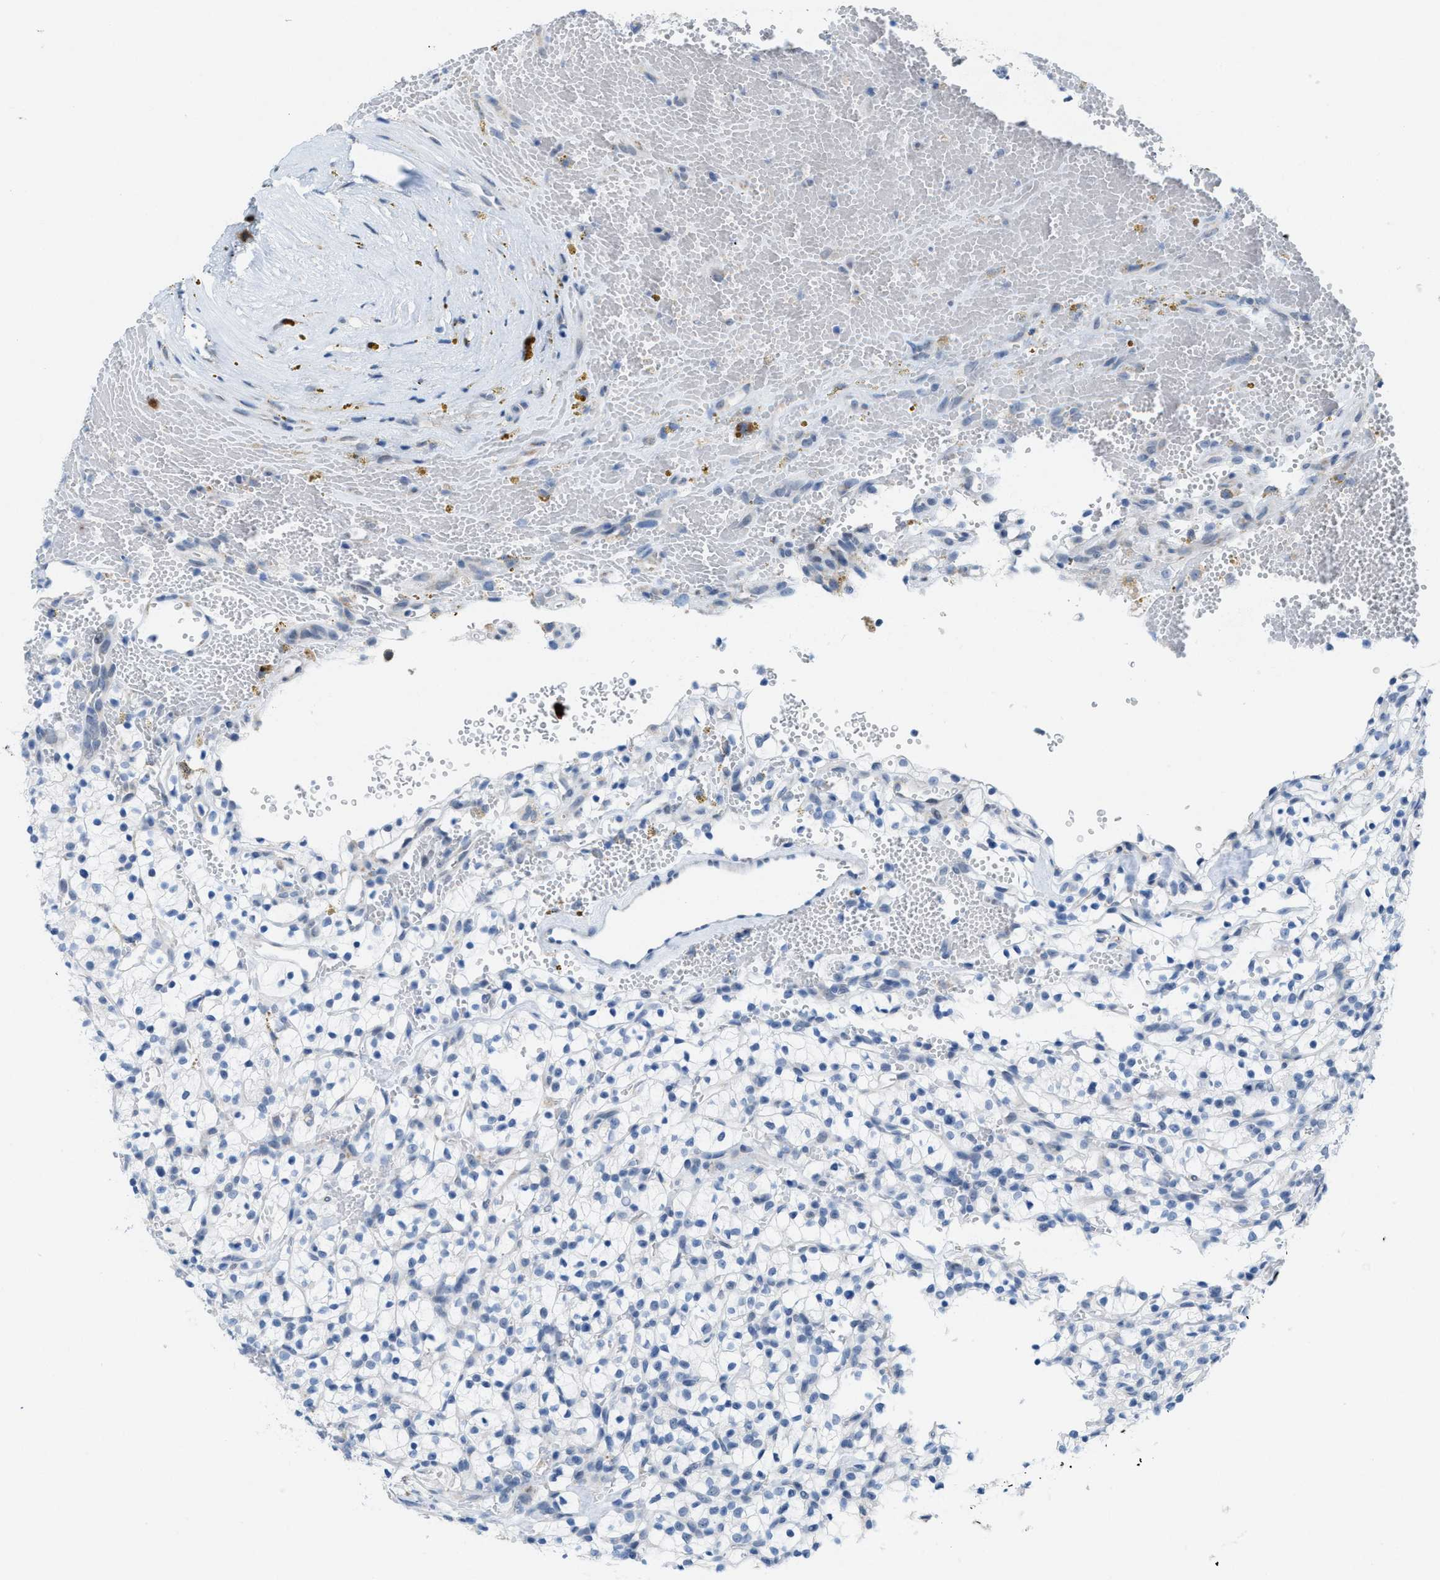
{"staining": {"intensity": "negative", "quantity": "none", "location": "none"}, "tissue": "renal cancer", "cell_type": "Tumor cells", "image_type": "cancer", "snomed": [{"axis": "morphology", "description": "Adenocarcinoma, NOS"}, {"axis": "topography", "description": "Kidney"}], "caption": "Immunohistochemical staining of renal cancer (adenocarcinoma) reveals no significant positivity in tumor cells.", "gene": "KIFC3", "patient": {"sex": "female", "age": 57}}